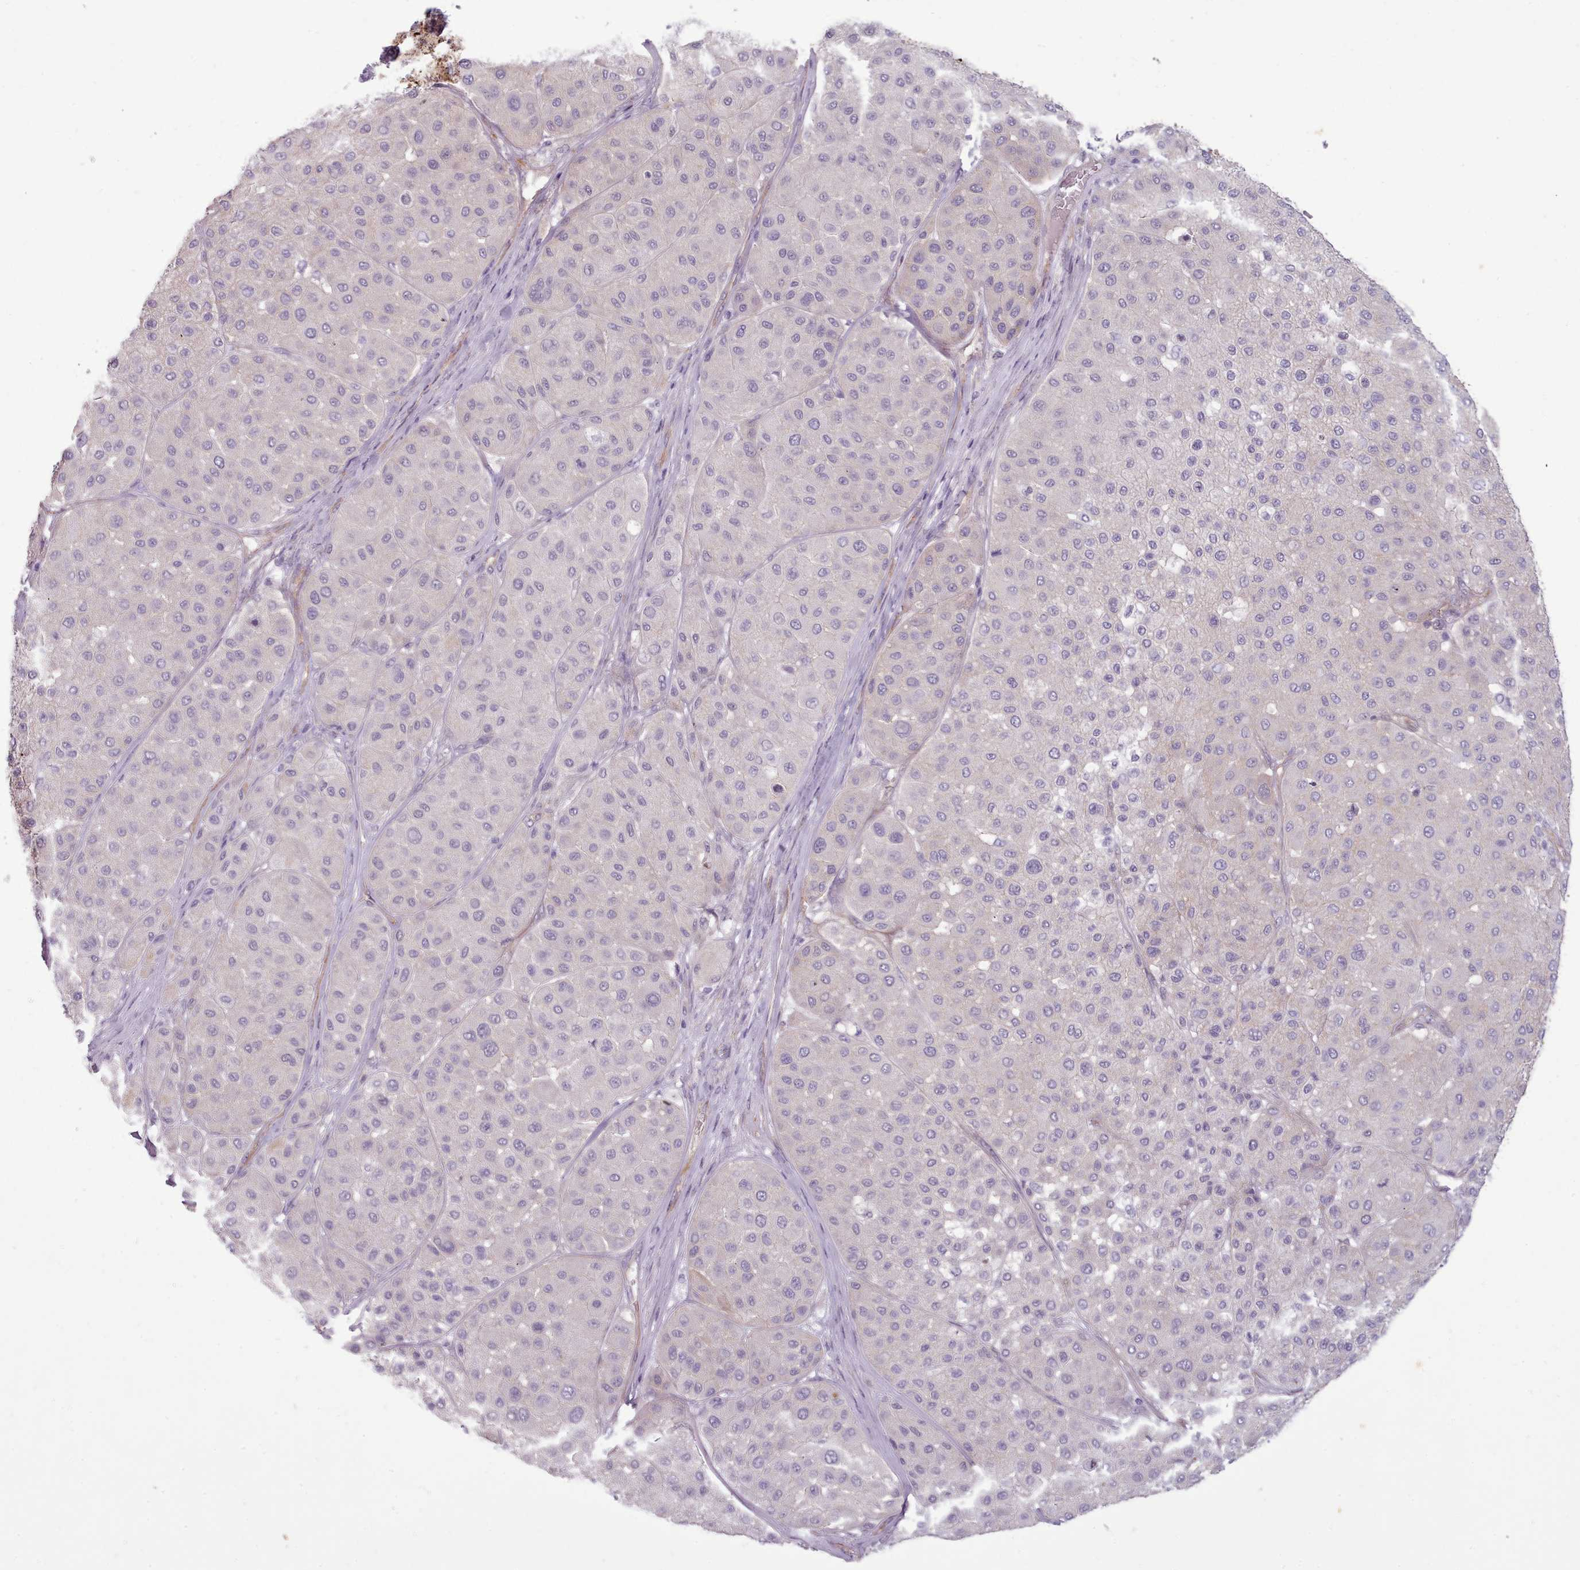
{"staining": {"intensity": "negative", "quantity": "none", "location": "none"}, "tissue": "melanoma", "cell_type": "Tumor cells", "image_type": "cancer", "snomed": [{"axis": "morphology", "description": "Malignant melanoma, Metastatic site"}, {"axis": "topography", "description": "Smooth muscle"}], "caption": "A micrograph of malignant melanoma (metastatic site) stained for a protein reveals no brown staining in tumor cells.", "gene": "PLD4", "patient": {"sex": "male", "age": 41}}